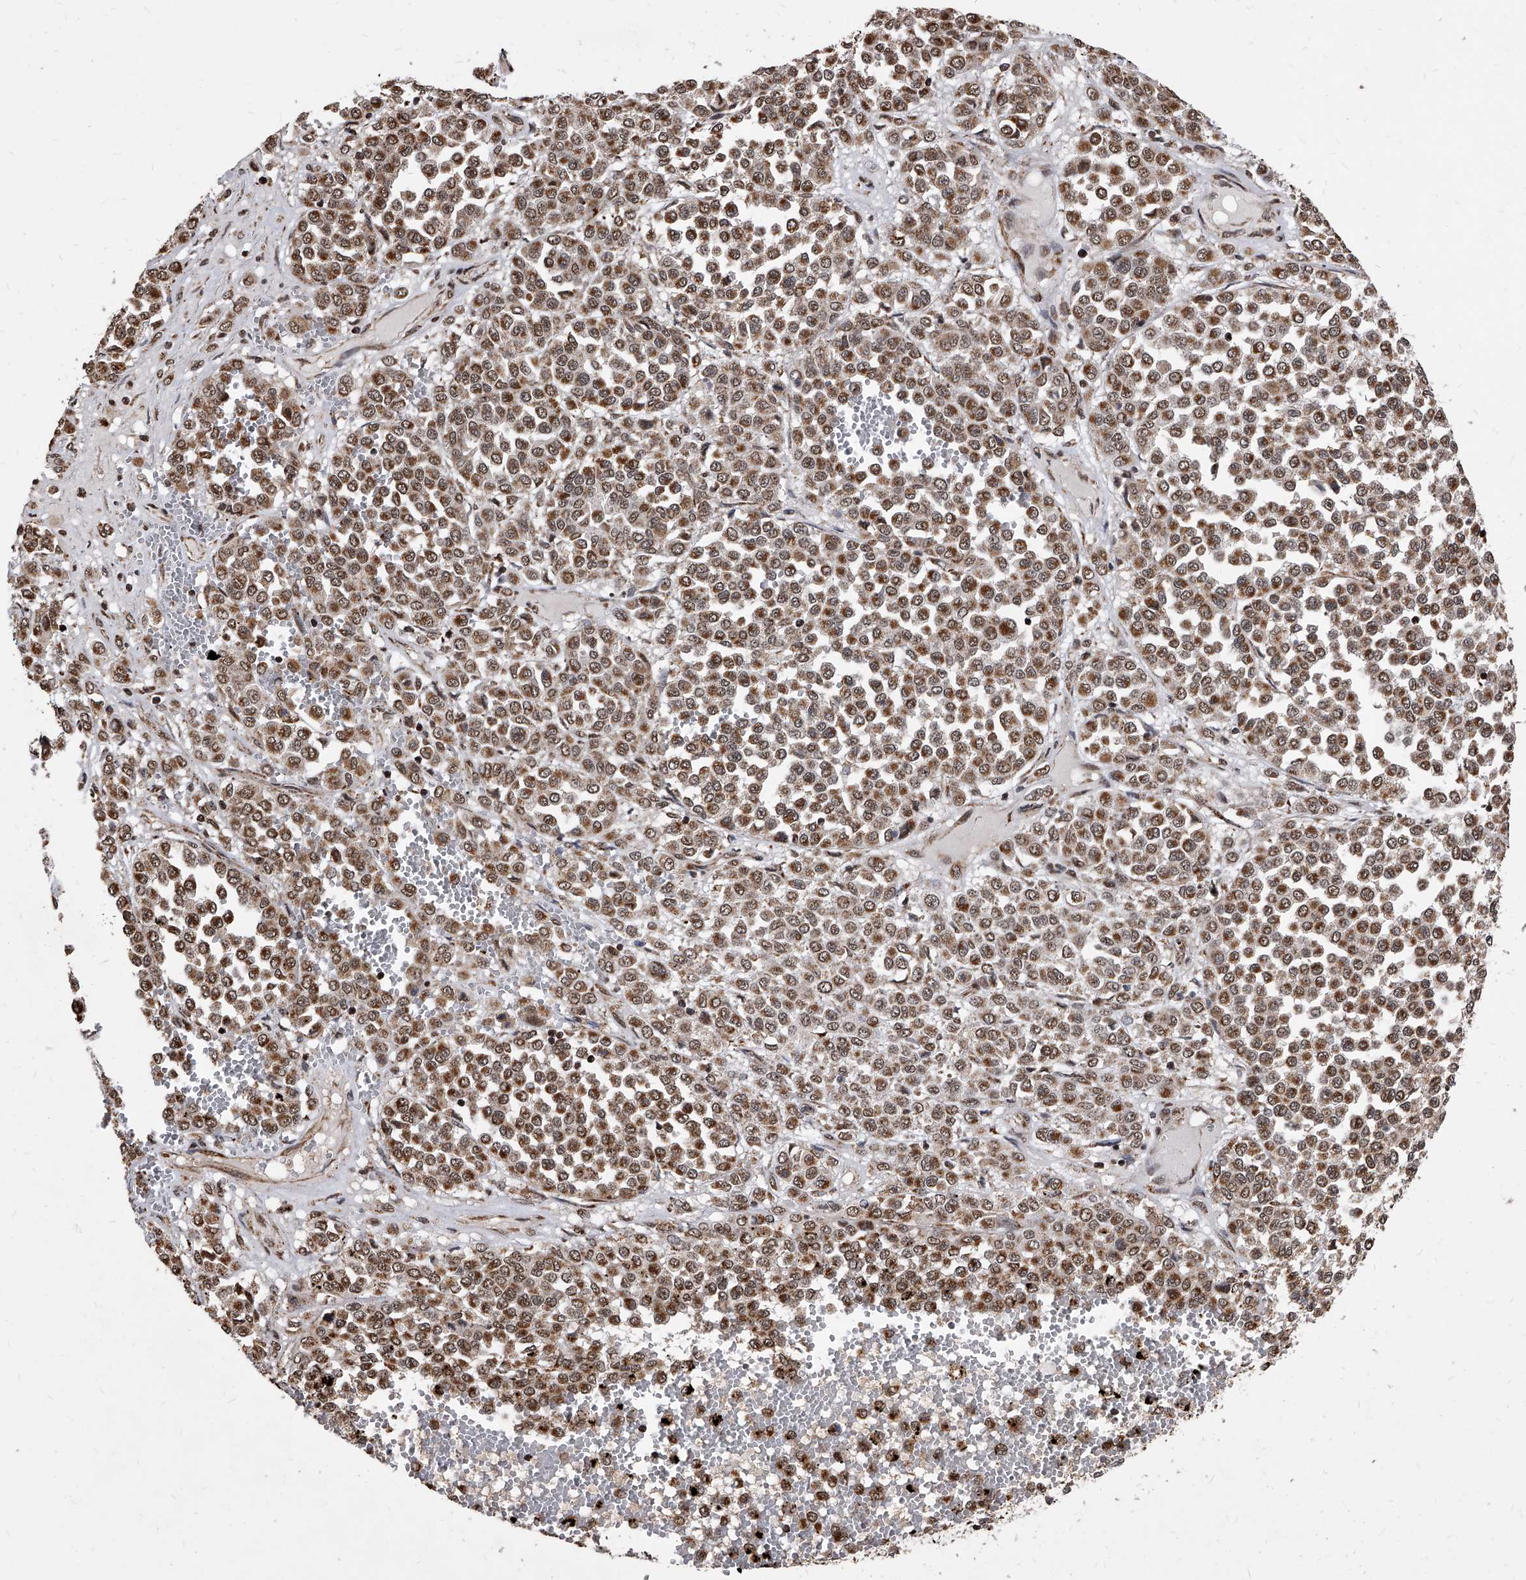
{"staining": {"intensity": "moderate", "quantity": ">75%", "location": "cytoplasmic/membranous,nuclear"}, "tissue": "melanoma", "cell_type": "Tumor cells", "image_type": "cancer", "snomed": [{"axis": "morphology", "description": "Malignant melanoma, Metastatic site"}, {"axis": "topography", "description": "Pancreas"}], "caption": "Human malignant melanoma (metastatic site) stained for a protein (brown) displays moderate cytoplasmic/membranous and nuclear positive positivity in about >75% of tumor cells.", "gene": "DUSP22", "patient": {"sex": "female", "age": 30}}